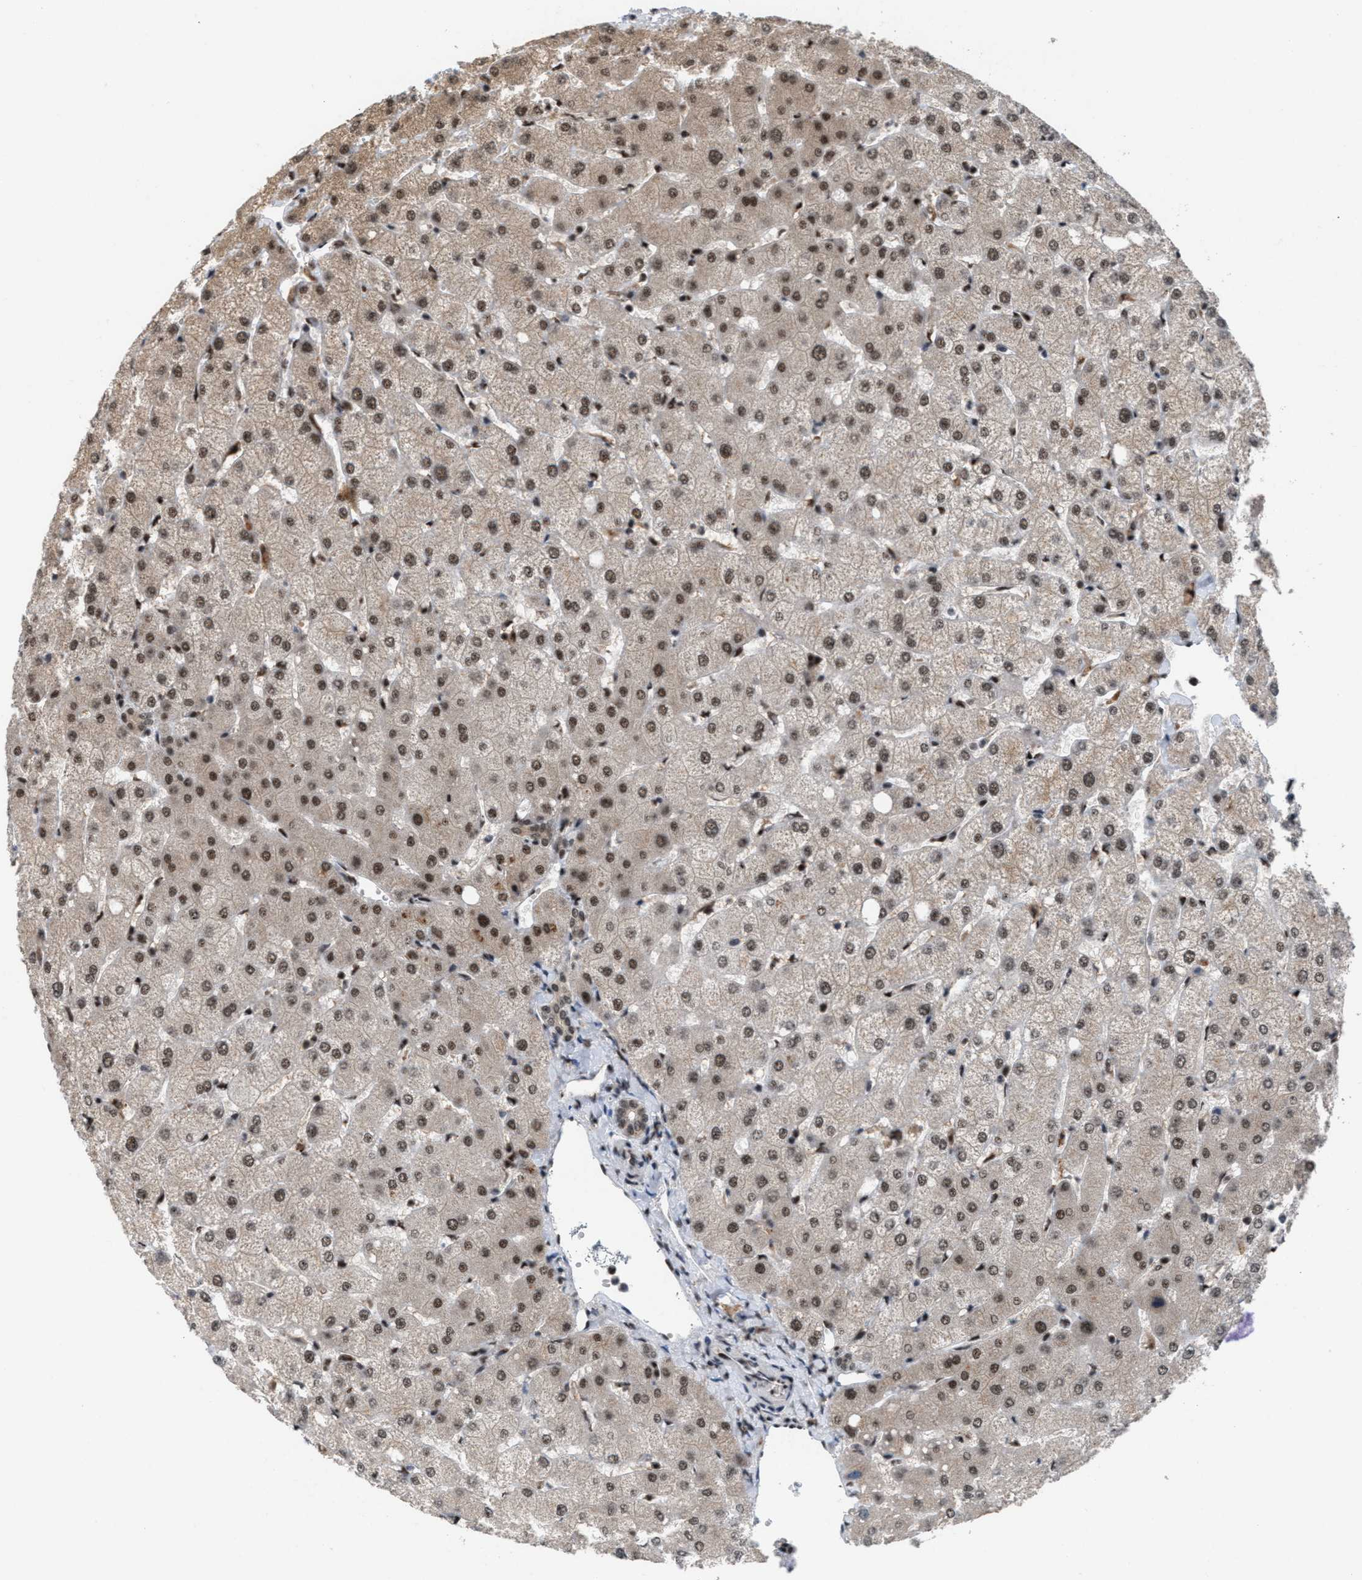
{"staining": {"intensity": "weak", "quantity": "25%-75%", "location": "nuclear"}, "tissue": "liver", "cell_type": "Cholangiocytes", "image_type": "normal", "snomed": [{"axis": "morphology", "description": "Normal tissue, NOS"}, {"axis": "topography", "description": "Liver"}], "caption": "Liver stained for a protein exhibits weak nuclear positivity in cholangiocytes. The staining was performed using DAB (3,3'-diaminobenzidine) to visualize the protein expression in brown, while the nuclei were stained in blue with hematoxylin (Magnification: 20x).", "gene": "PRPF4", "patient": {"sex": "female", "age": 54}}